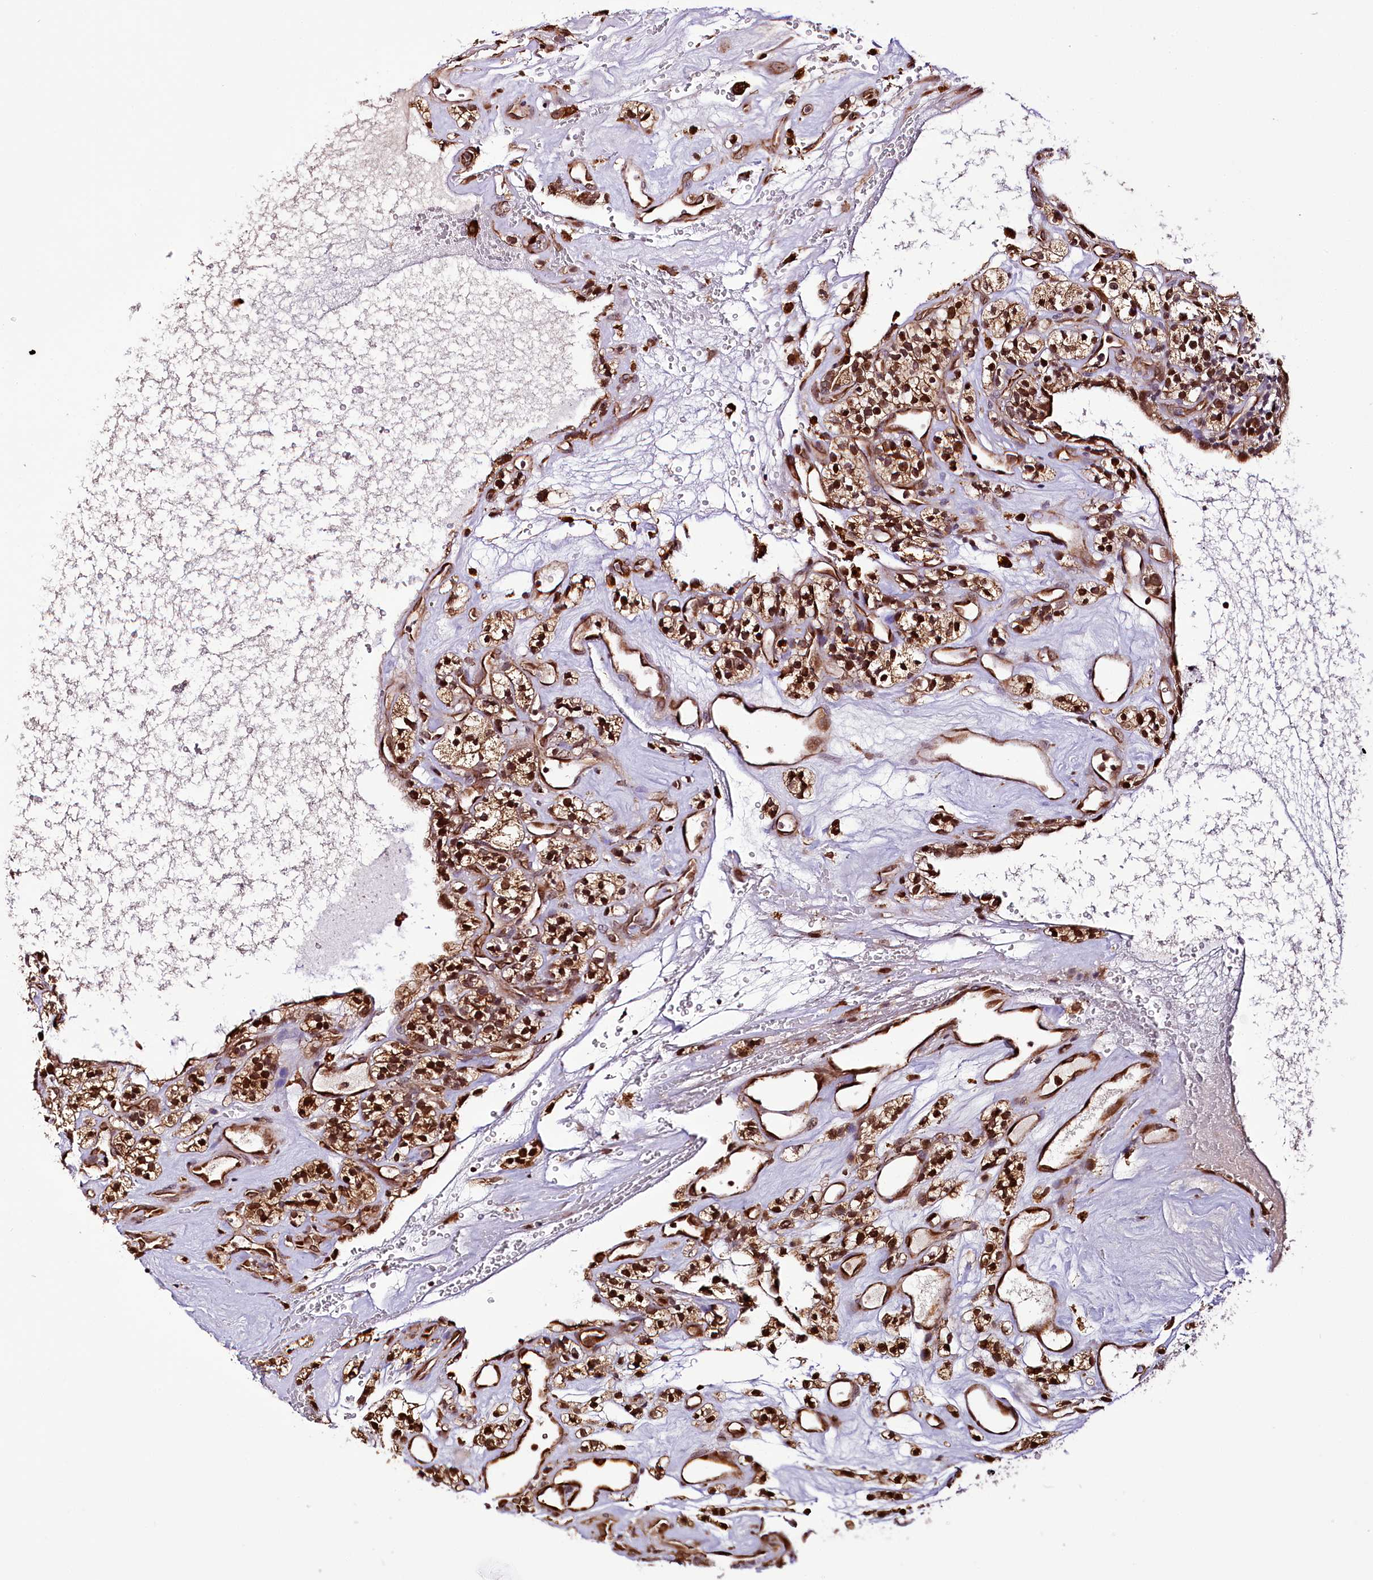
{"staining": {"intensity": "strong", "quantity": ">75%", "location": "cytoplasmic/membranous,nuclear"}, "tissue": "renal cancer", "cell_type": "Tumor cells", "image_type": "cancer", "snomed": [{"axis": "morphology", "description": "Adenocarcinoma, NOS"}, {"axis": "topography", "description": "Kidney"}], "caption": "Strong cytoplasmic/membranous and nuclear positivity for a protein is present in about >75% of tumor cells of renal cancer using immunohistochemistry (IHC).", "gene": "CUTC", "patient": {"sex": "female", "age": 57}}